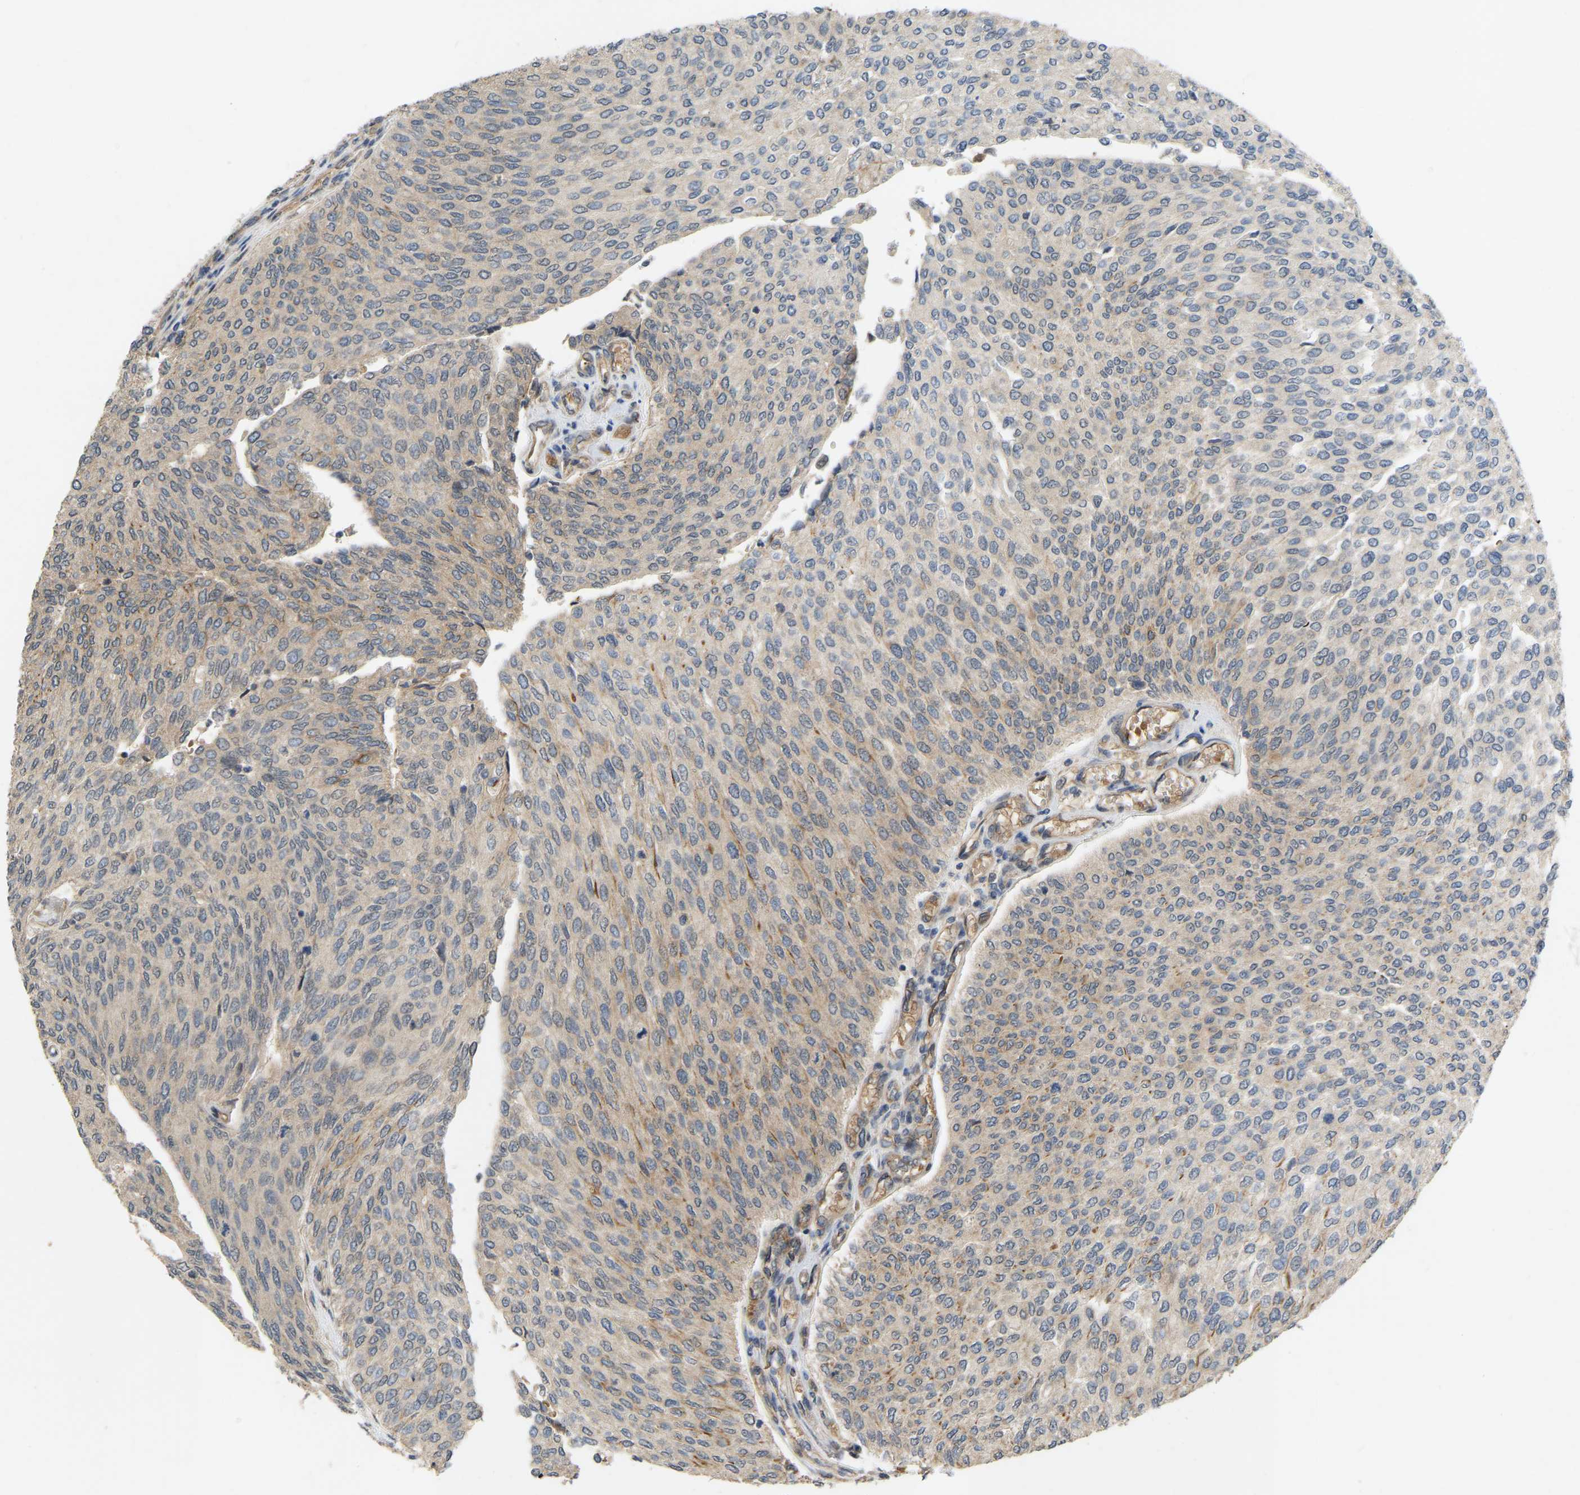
{"staining": {"intensity": "weak", "quantity": "<25%", "location": "cytoplasmic/membranous"}, "tissue": "urothelial cancer", "cell_type": "Tumor cells", "image_type": "cancer", "snomed": [{"axis": "morphology", "description": "Urothelial carcinoma, Low grade"}, {"axis": "topography", "description": "Urinary bladder"}], "caption": "Micrograph shows no significant protein positivity in tumor cells of urothelial cancer.", "gene": "LIMK2", "patient": {"sex": "female", "age": 79}}